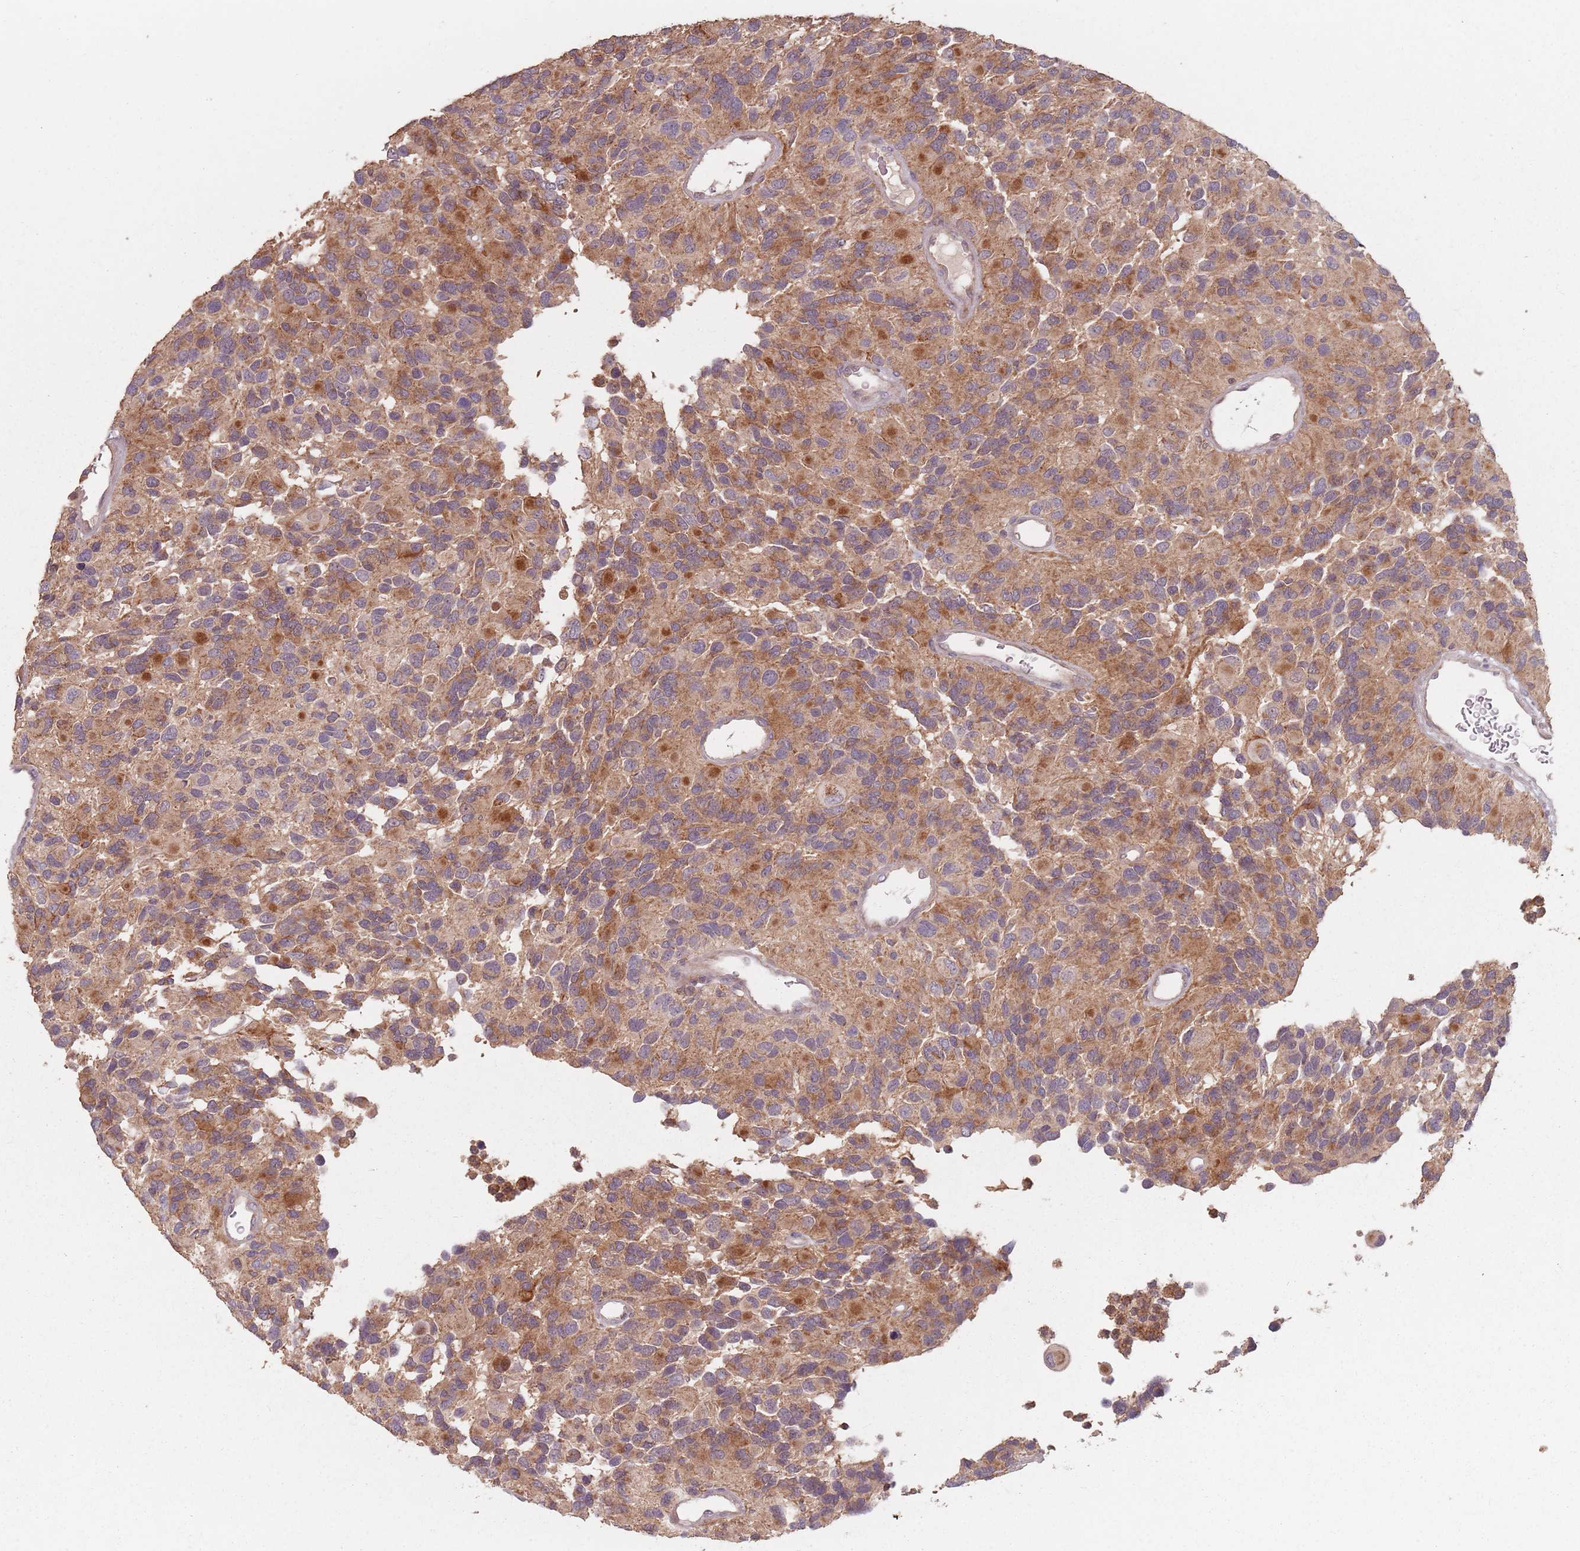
{"staining": {"intensity": "moderate", "quantity": ">75%", "location": "cytoplasmic/membranous"}, "tissue": "glioma", "cell_type": "Tumor cells", "image_type": "cancer", "snomed": [{"axis": "morphology", "description": "Glioma, malignant, High grade"}, {"axis": "topography", "description": "Brain"}], "caption": "Moderate cytoplasmic/membranous expression is seen in about >75% of tumor cells in high-grade glioma (malignant).", "gene": "VPS52", "patient": {"sex": "male", "age": 77}}